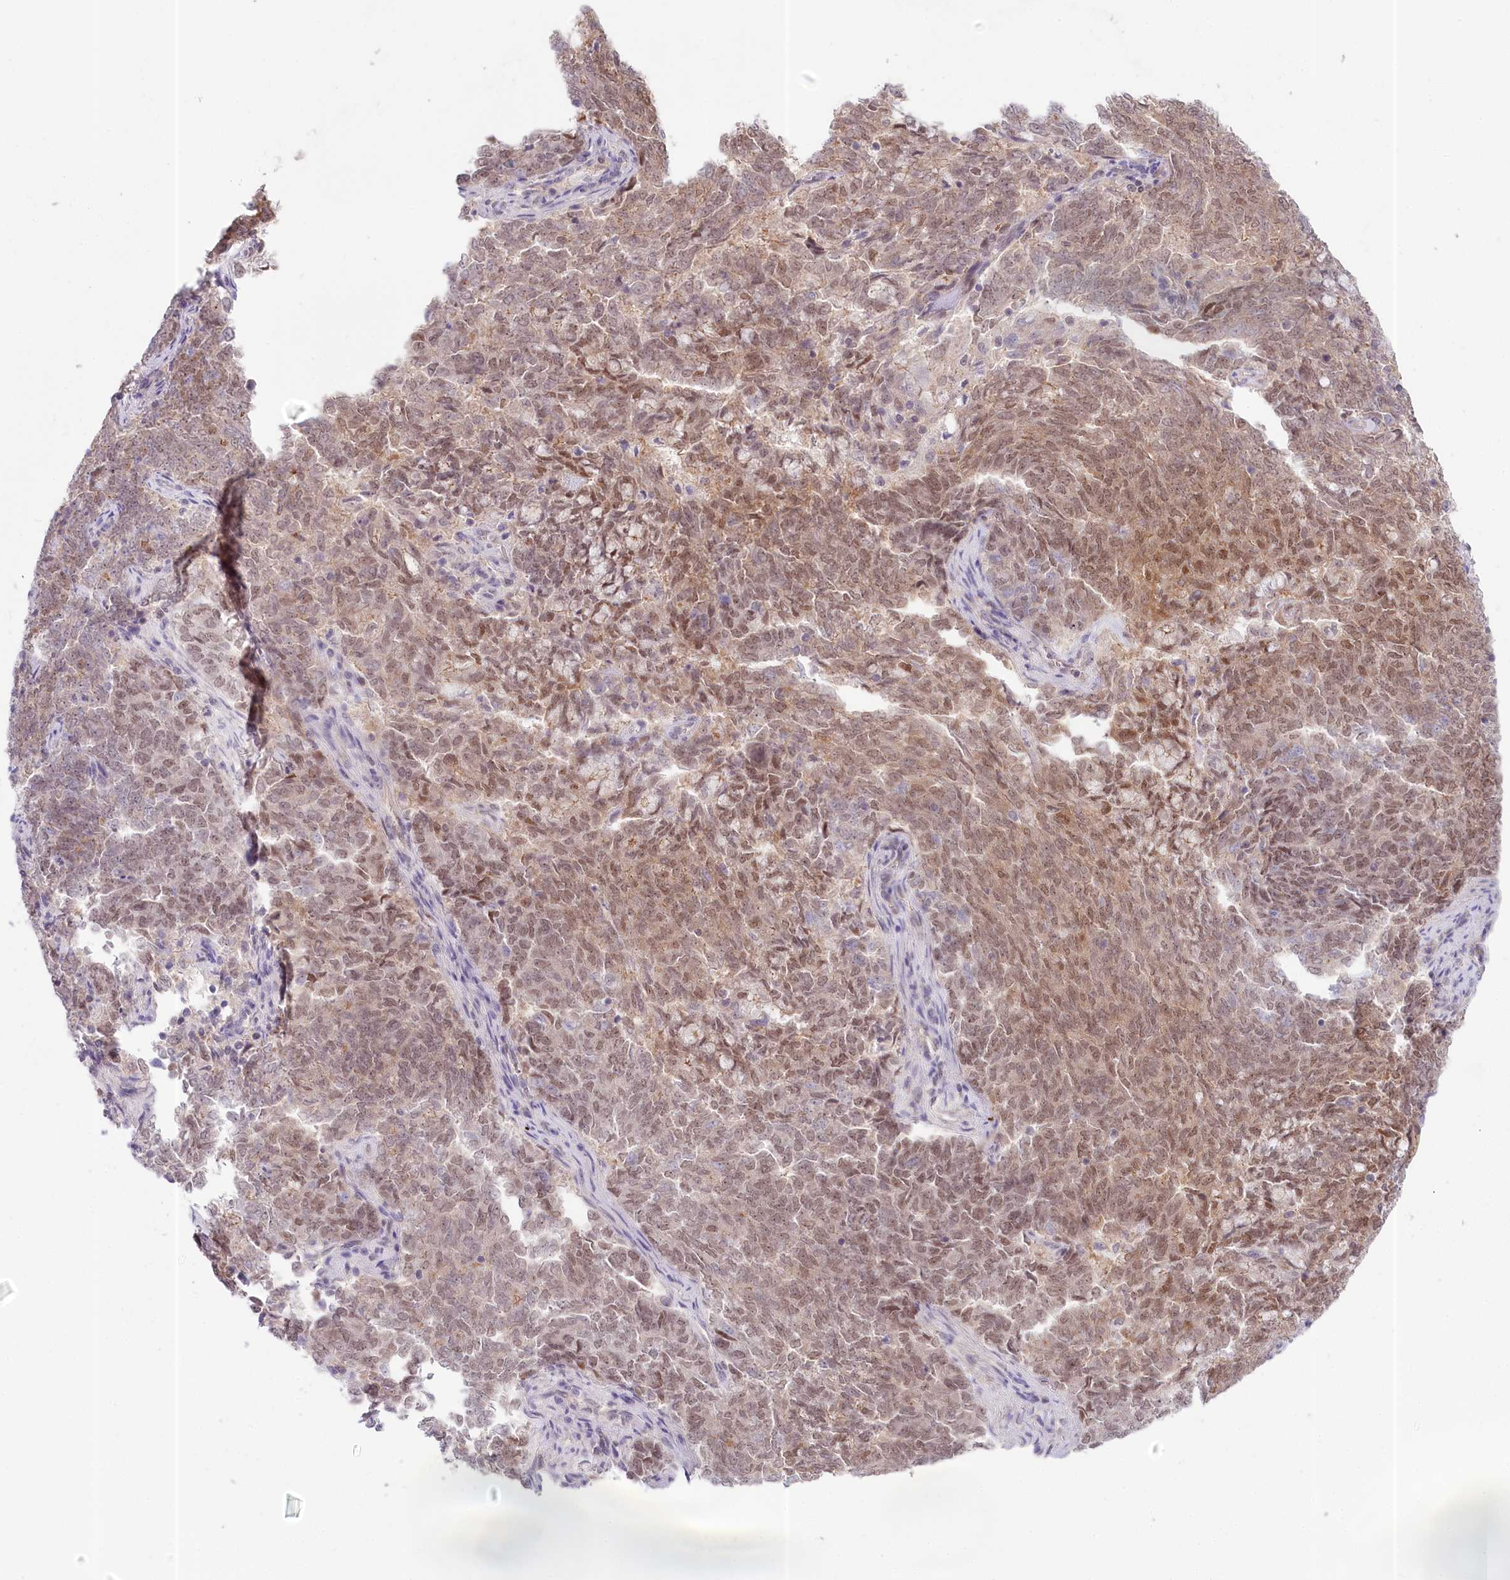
{"staining": {"intensity": "moderate", "quantity": ">75%", "location": "nuclear"}, "tissue": "endometrial cancer", "cell_type": "Tumor cells", "image_type": "cancer", "snomed": [{"axis": "morphology", "description": "Adenocarcinoma, NOS"}, {"axis": "topography", "description": "Endometrium"}], "caption": "The micrograph exhibits a brown stain indicating the presence of a protein in the nuclear of tumor cells in adenocarcinoma (endometrial).", "gene": "AMTN", "patient": {"sex": "female", "age": 80}}